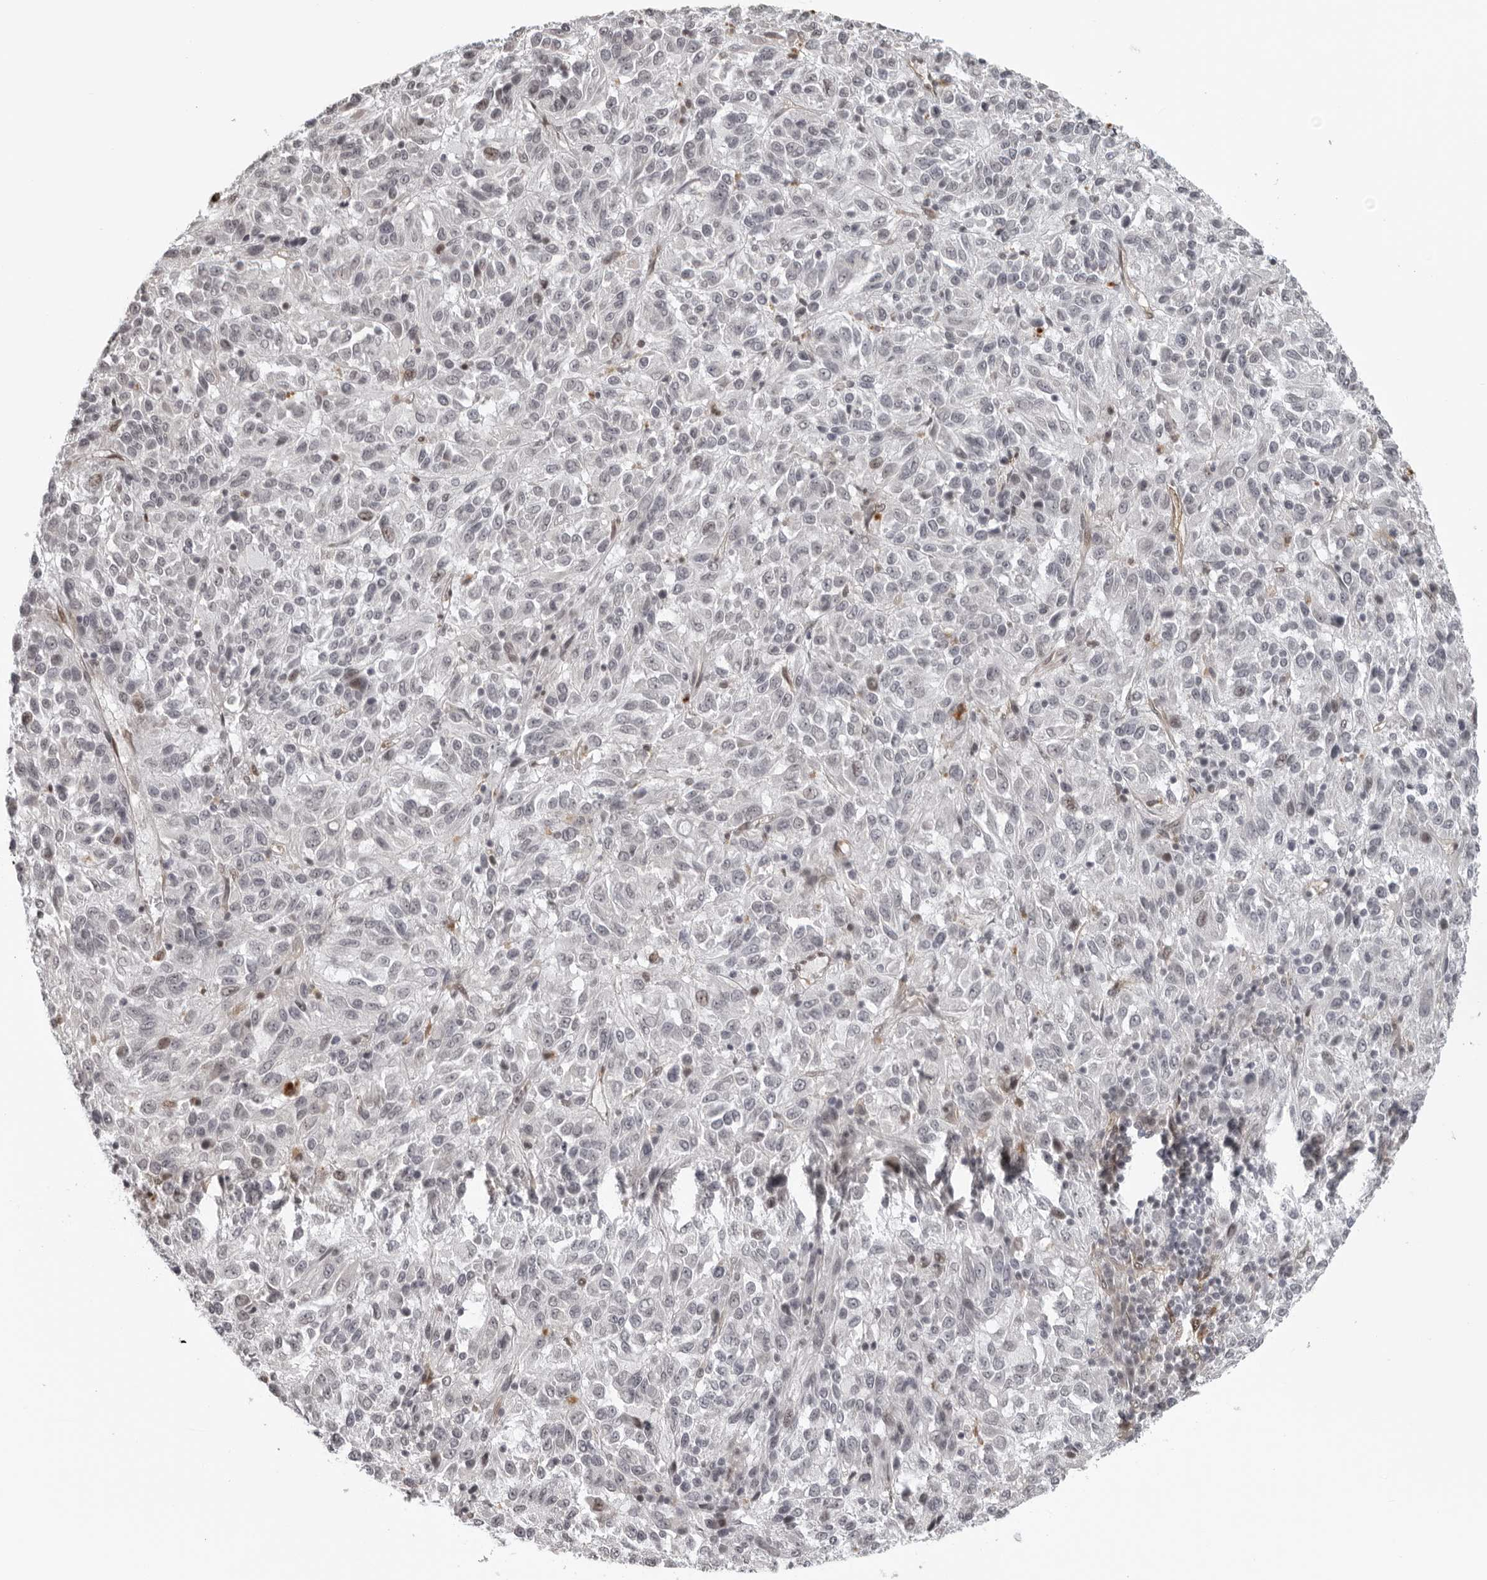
{"staining": {"intensity": "negative", "quantity": "none", "location": "none"}, "tissue": "melanoma", "cell_type": "Tumor cells", "image_type": "cancer", "snomed": [{"axis": "morphology", "description": "Malignant melanoma, Metastatic site"}, {"axis": "topography", "description": "Lung"}], "caption": "High magnification brightfield microscopy of melanoma stained with DAB (3,3'-diaminobenzidine) (brown) and counterstained with hematoxylin (blue): tumor cells show no significant expression.", "gene": "MAF", "patient": {"sex": "male", "age": 64}}